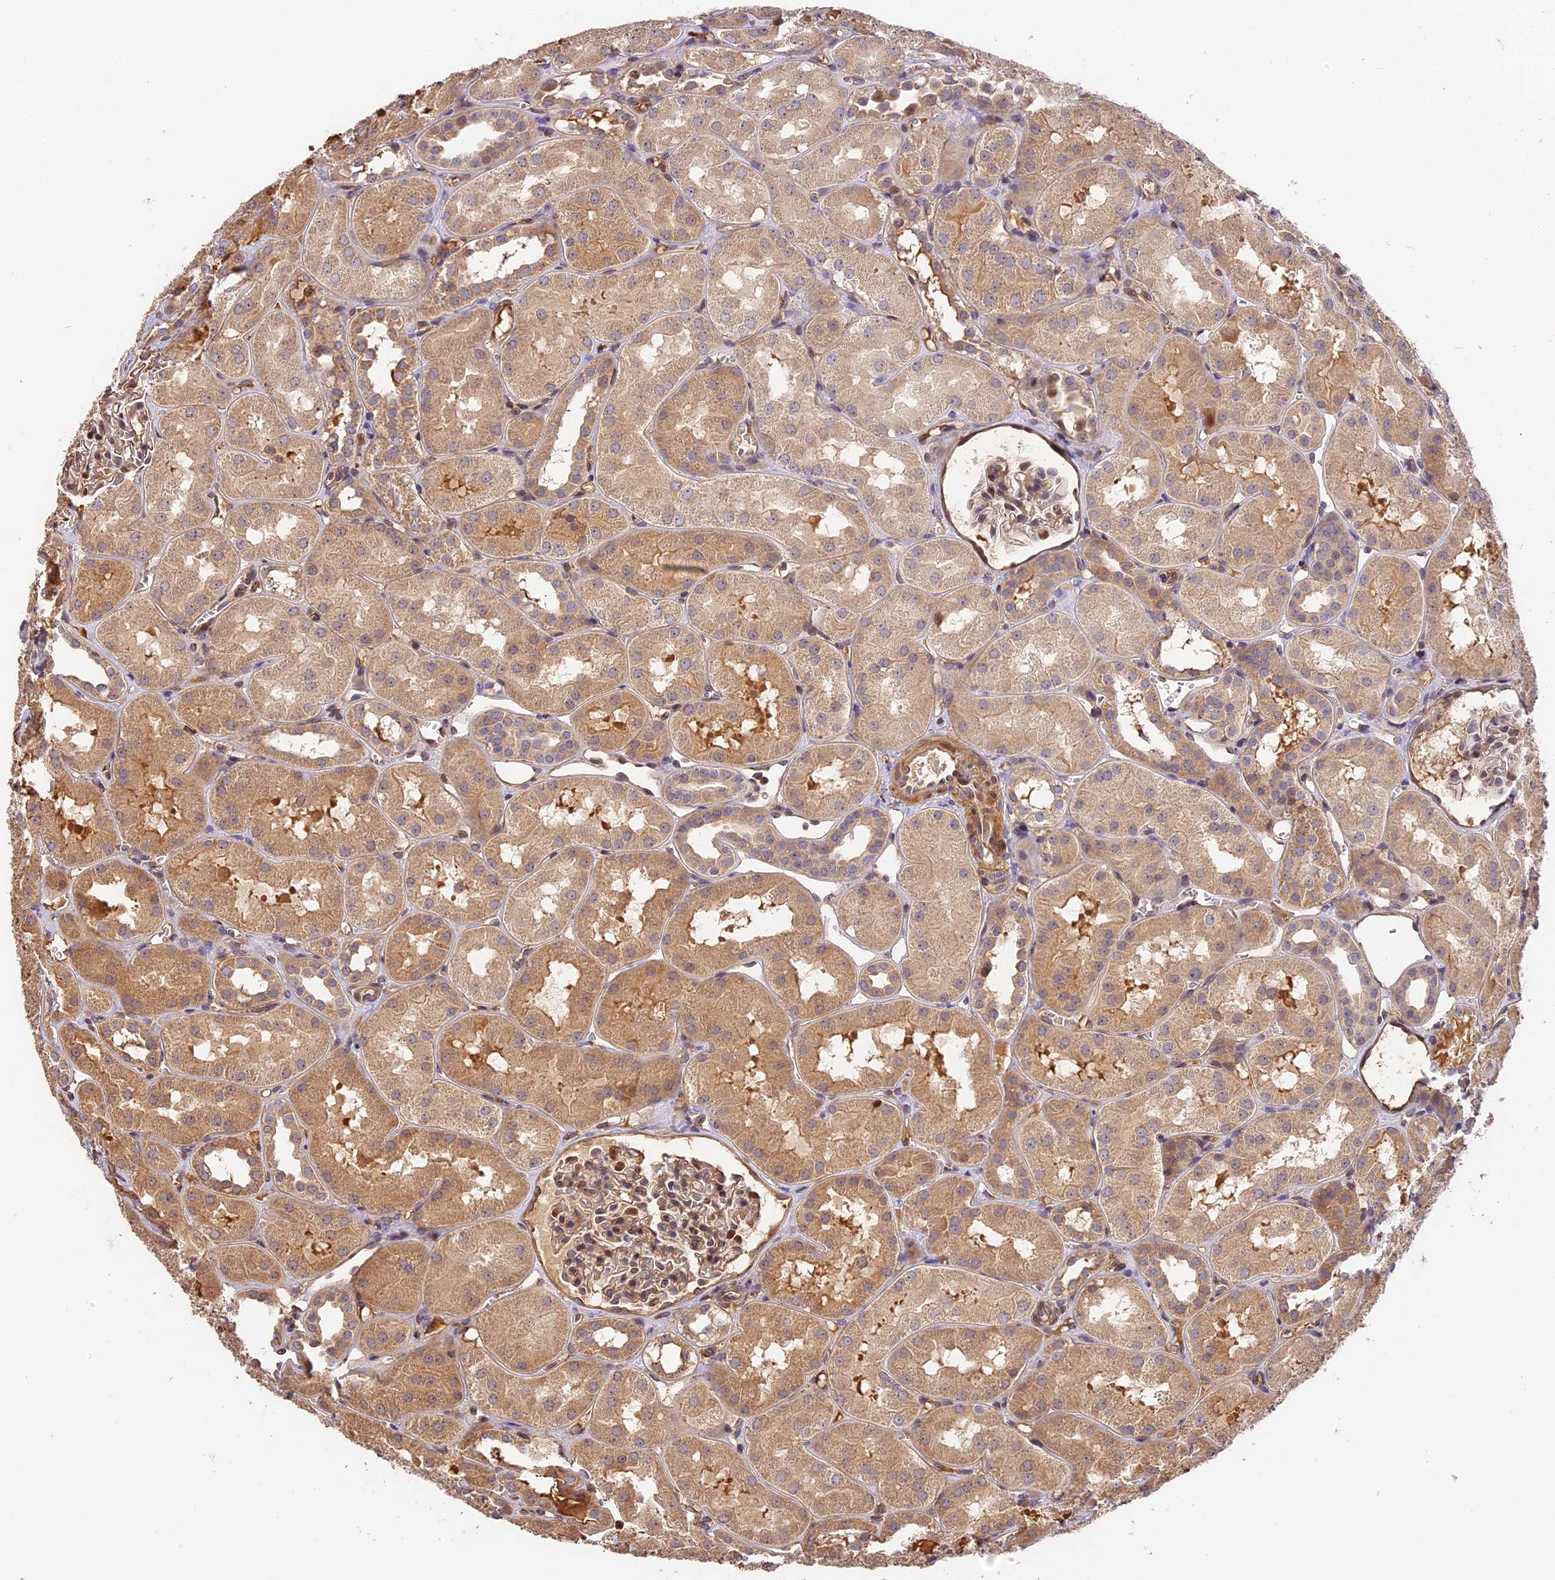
{"staining": {"intensity": "moderate", "quantity": "25%-75%", "location": "cytoplasmic/membranous,nuclear"}, "tissue": "kidney", "cell_type": "Cells in glomeruli", "image_type": "normal", "snomed": [{"axis": "morphology", "description": "Normal tissue, NOS"}, {"axis": "topography", "description": "Kidney"}, {"axis": "topography", "description": "Urinary bladder"}], "caption": "An immunohistochemistry (IHC) image of normal tissue is shown. Protein staining in brown highlights moderate cytoplasmic/membranous,nuclear positivity in kidney within cells in glomeruli. (DAB IHC with brightfield microscopy, high magnification).", "gene": "ARHGAP17", "patient": {"sex": "male", "age": 16}}